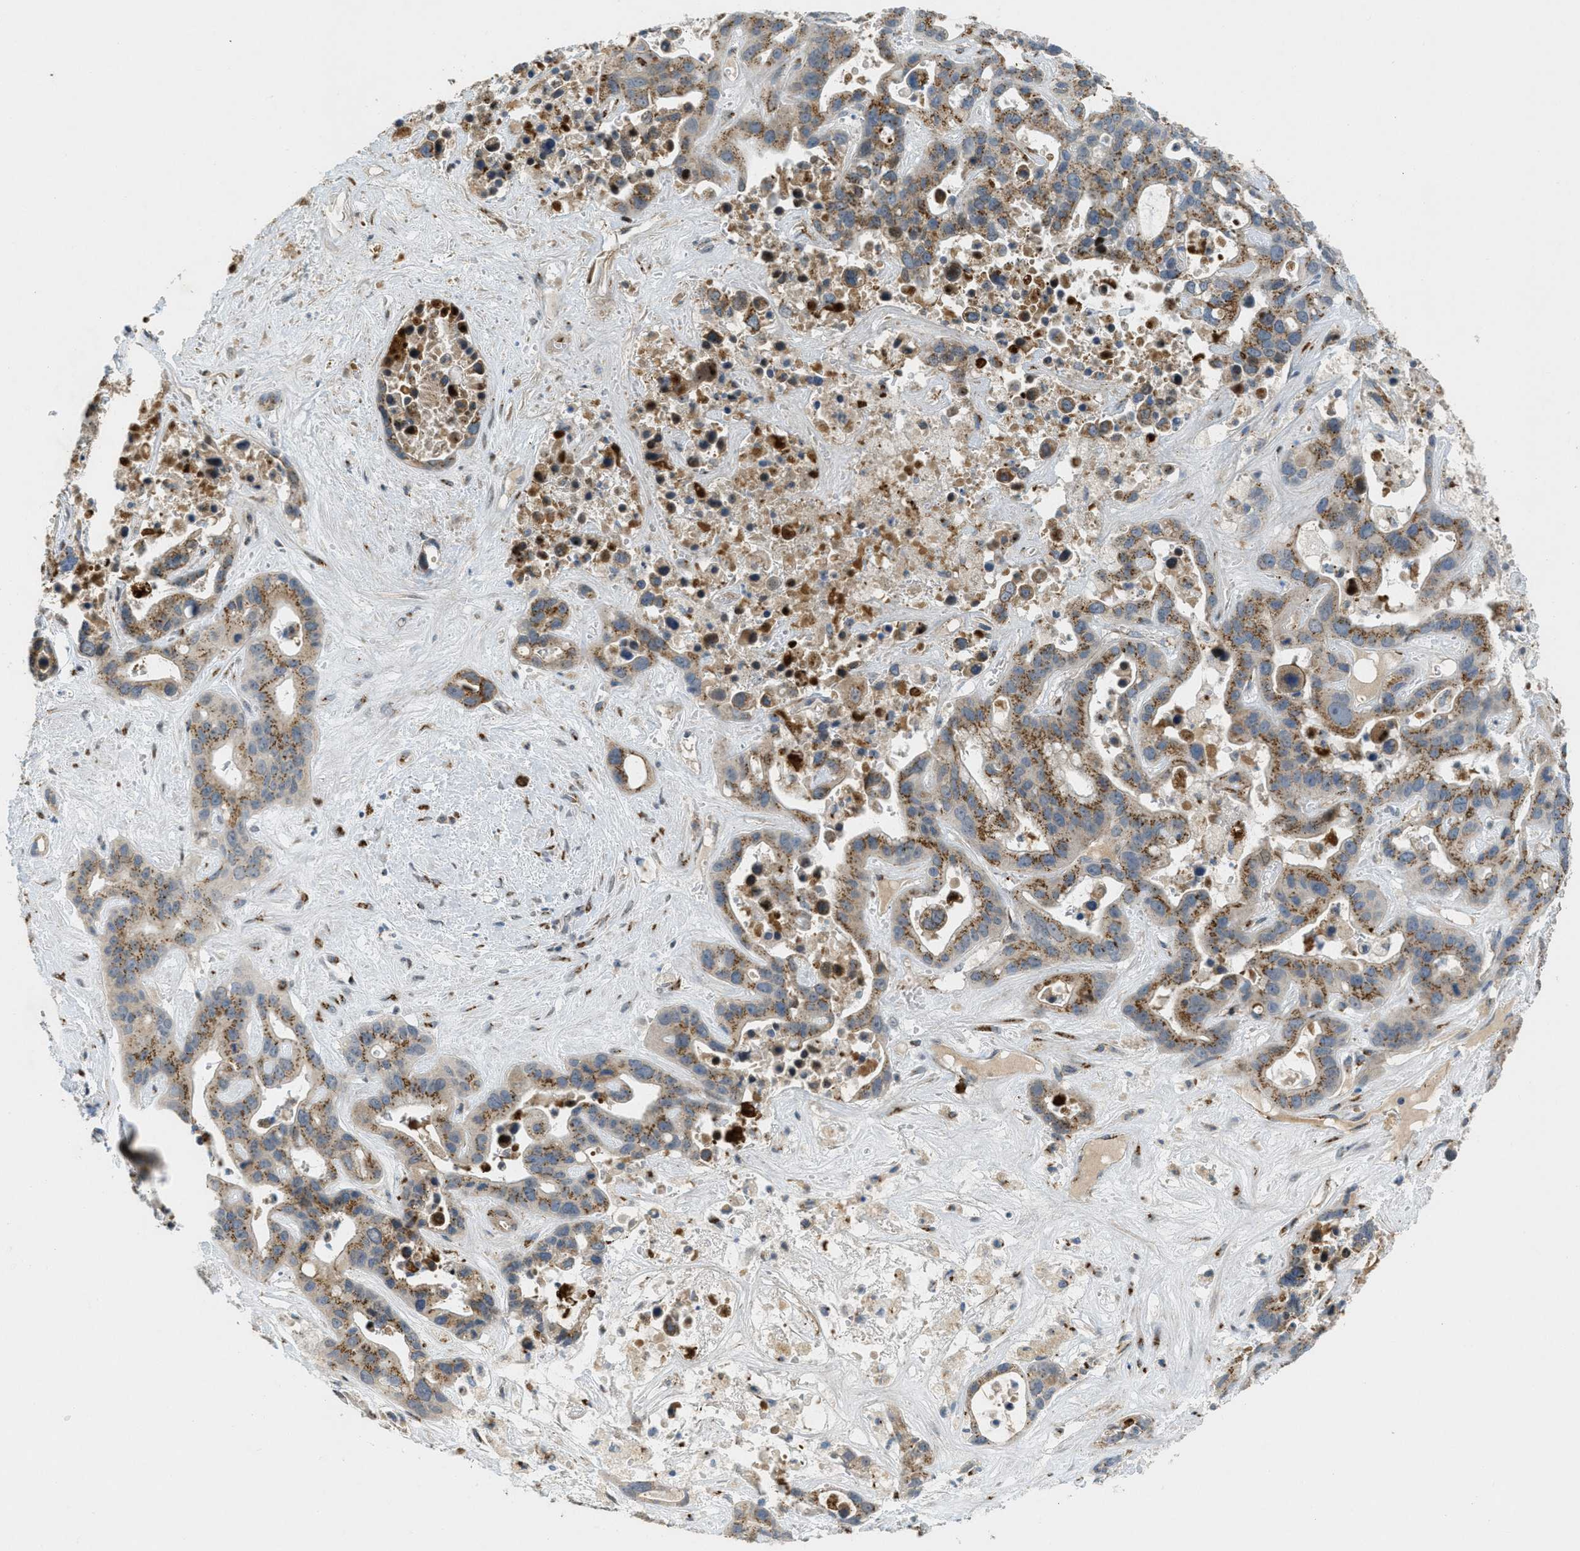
{"staining": {"intensity": "moderate", "quantity": ">75%", "location": "cytoplasmic/membranous"}, "tissue": "liver cancer", "cell_type": "Tumor cells", "image_type": "cancer", "snomed": [{"axis": "morphology", "description": "Cholangiocarcinoma"}, {"axis": "topography", "description": "Liver"}], "caption": "A histopathology image of cholangiocarcinoma (liver) stained for a protein shows moderate cytoplasmic/membranous brown staining in tumor cells. The protein is shown in brown color, while the nuclei are stained blue.", "gene": "ZFPL1", "patient": {"sex": "female", "age": 65}}